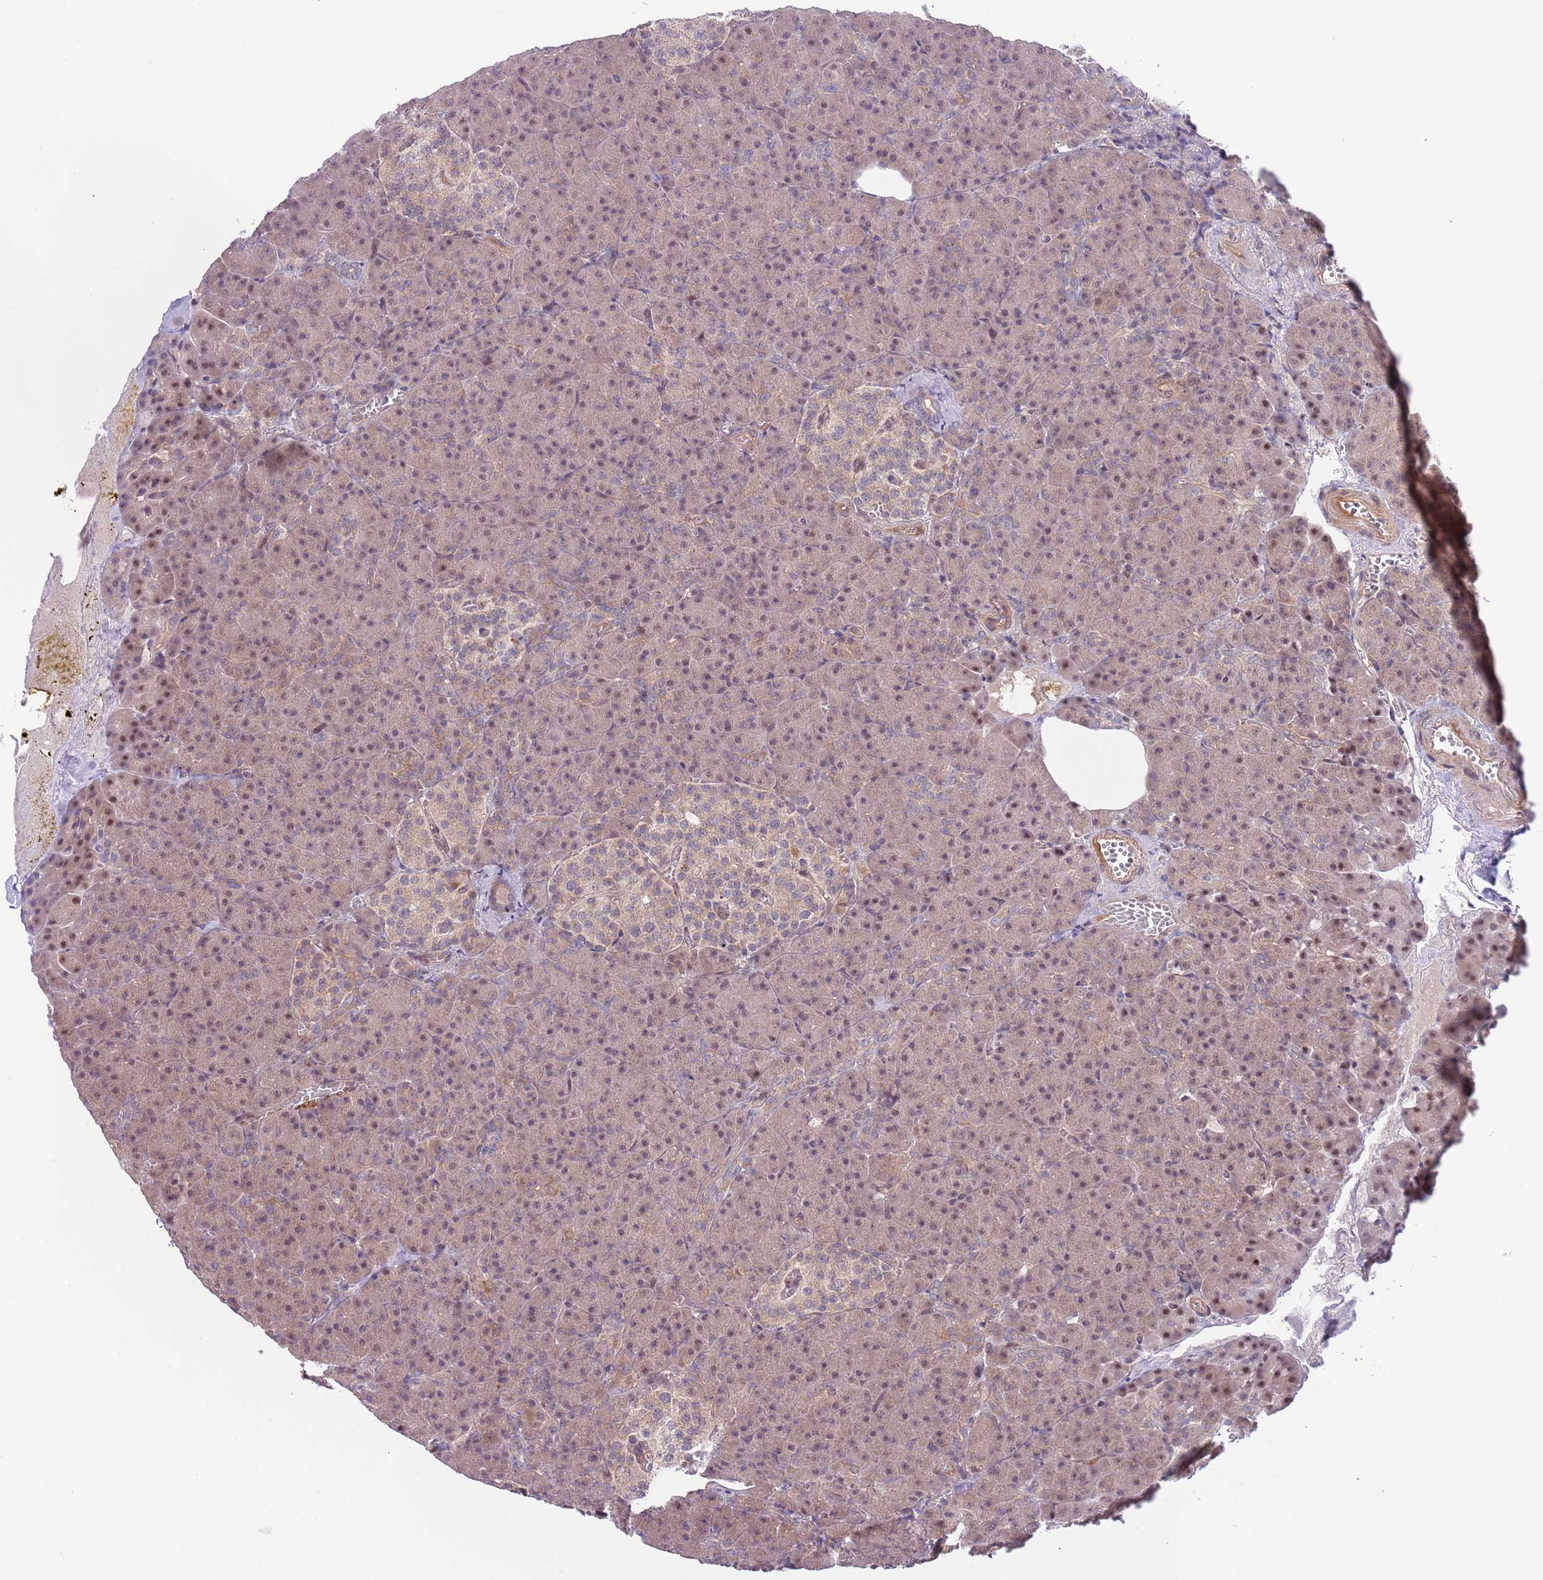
{"staining": {"intensity": "moderate", "quantity": "<25%", "location": "nuclear"}, "tissue": "pancreas", "cell_type": "Exocrine glandular cells", "image_type": "normal", "snomed": [{"axis": "morphology", "description": "Normal tissue, NOS"}, {"axis": "topography", "description": "Pancreas"}], "caption": "A high-resolution micrograph shows immunohistochemistry staining of normal pancreas, which displays moderate nuclear positivity in approximately <25% of exocrine glandular cells.", "gene": "PRR16", "patient": {"sex": "female", "age": 74}}